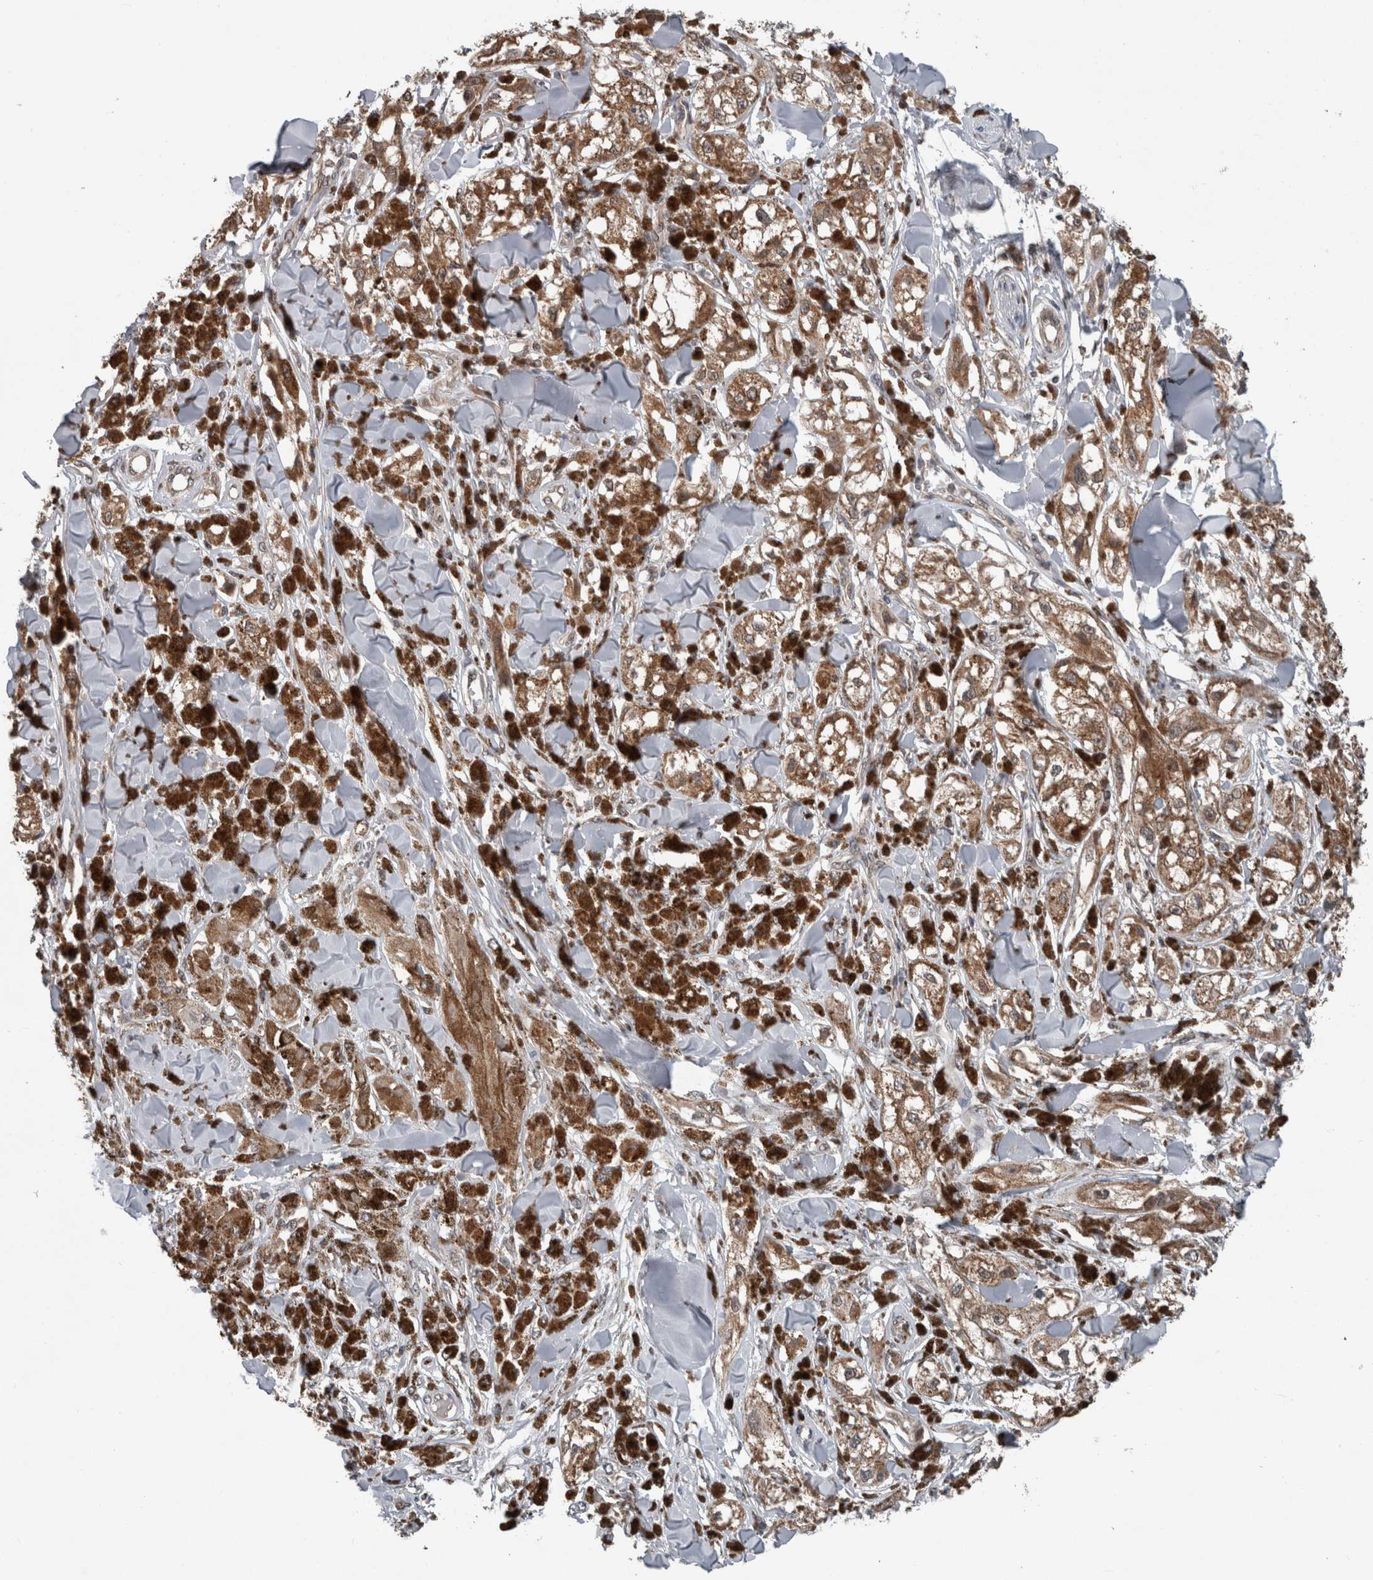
{"staining": {"intensity": "negative", "quantity": "none", "location": "none"}, "tissue": "melanoma", "cell_type": "Tumor cells", "image_type": "cancer", "snomed": [{"axis": "morphology", "description": "Malignant melanoma, NOS"}, {"axis": "topography", "description": "Skin"}], "caption": "The image reveals no staining of tumor cells in malignant melanoma.", "gene": "ENY2", "patient": {"sex": "male", "age": 88}}